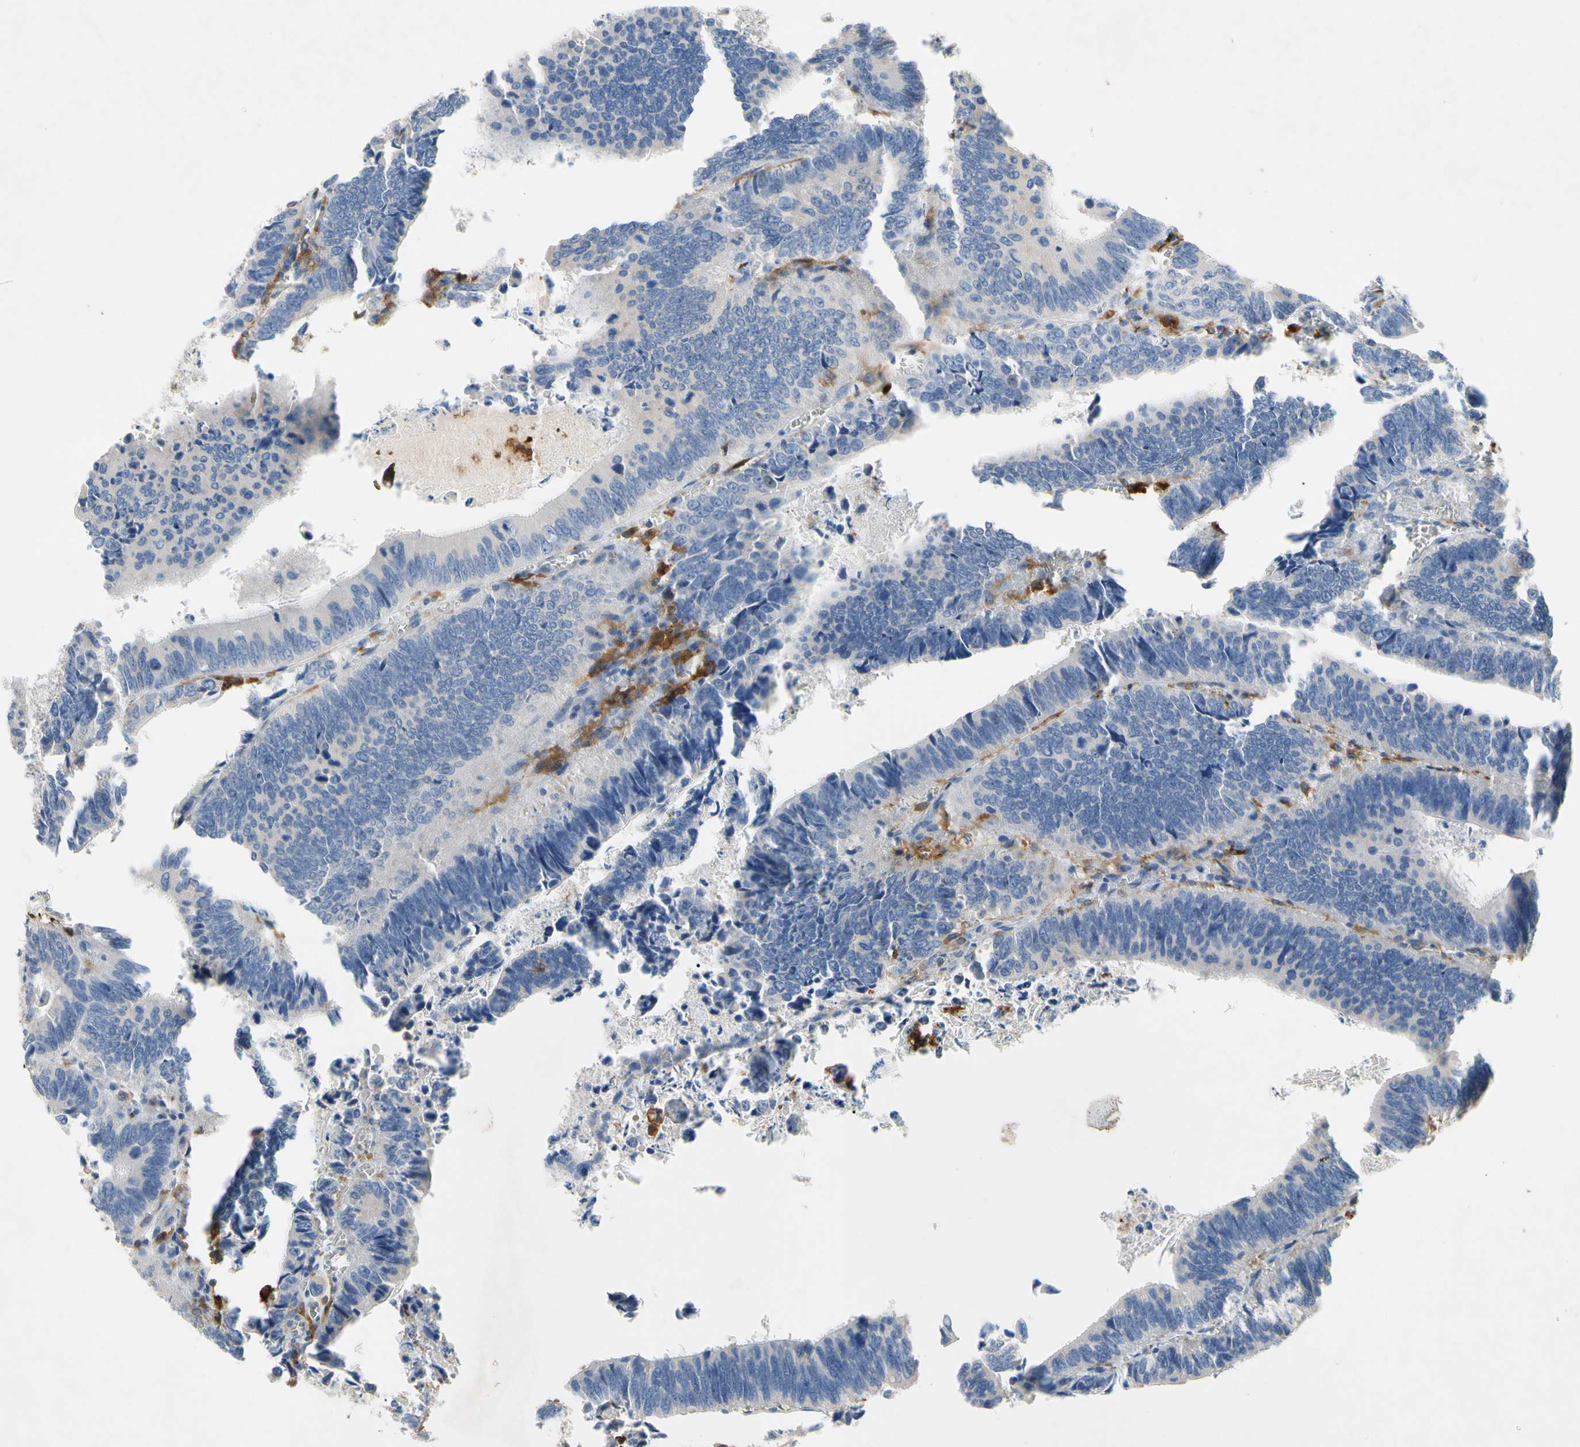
{"staining": {"intensity": "negative", "quantity": "none", "location": "none"}, "tissue": "colorectal cancer", "cell_type": "Tumor cells", "image_type": "cancer", "snomed": [{"axis": "morphology", "description": "Adenocarcinoma, NOS"}, {"axis": "topography", "description": "Colon"}], "caption": "IHC histopathology image of adenocarcinoma (colorectal) stained for a protein (brown), which demonstrates no expression in tumor cells.", "gene": "GAS6", "patient": {"sex": "male", "age": 72}}